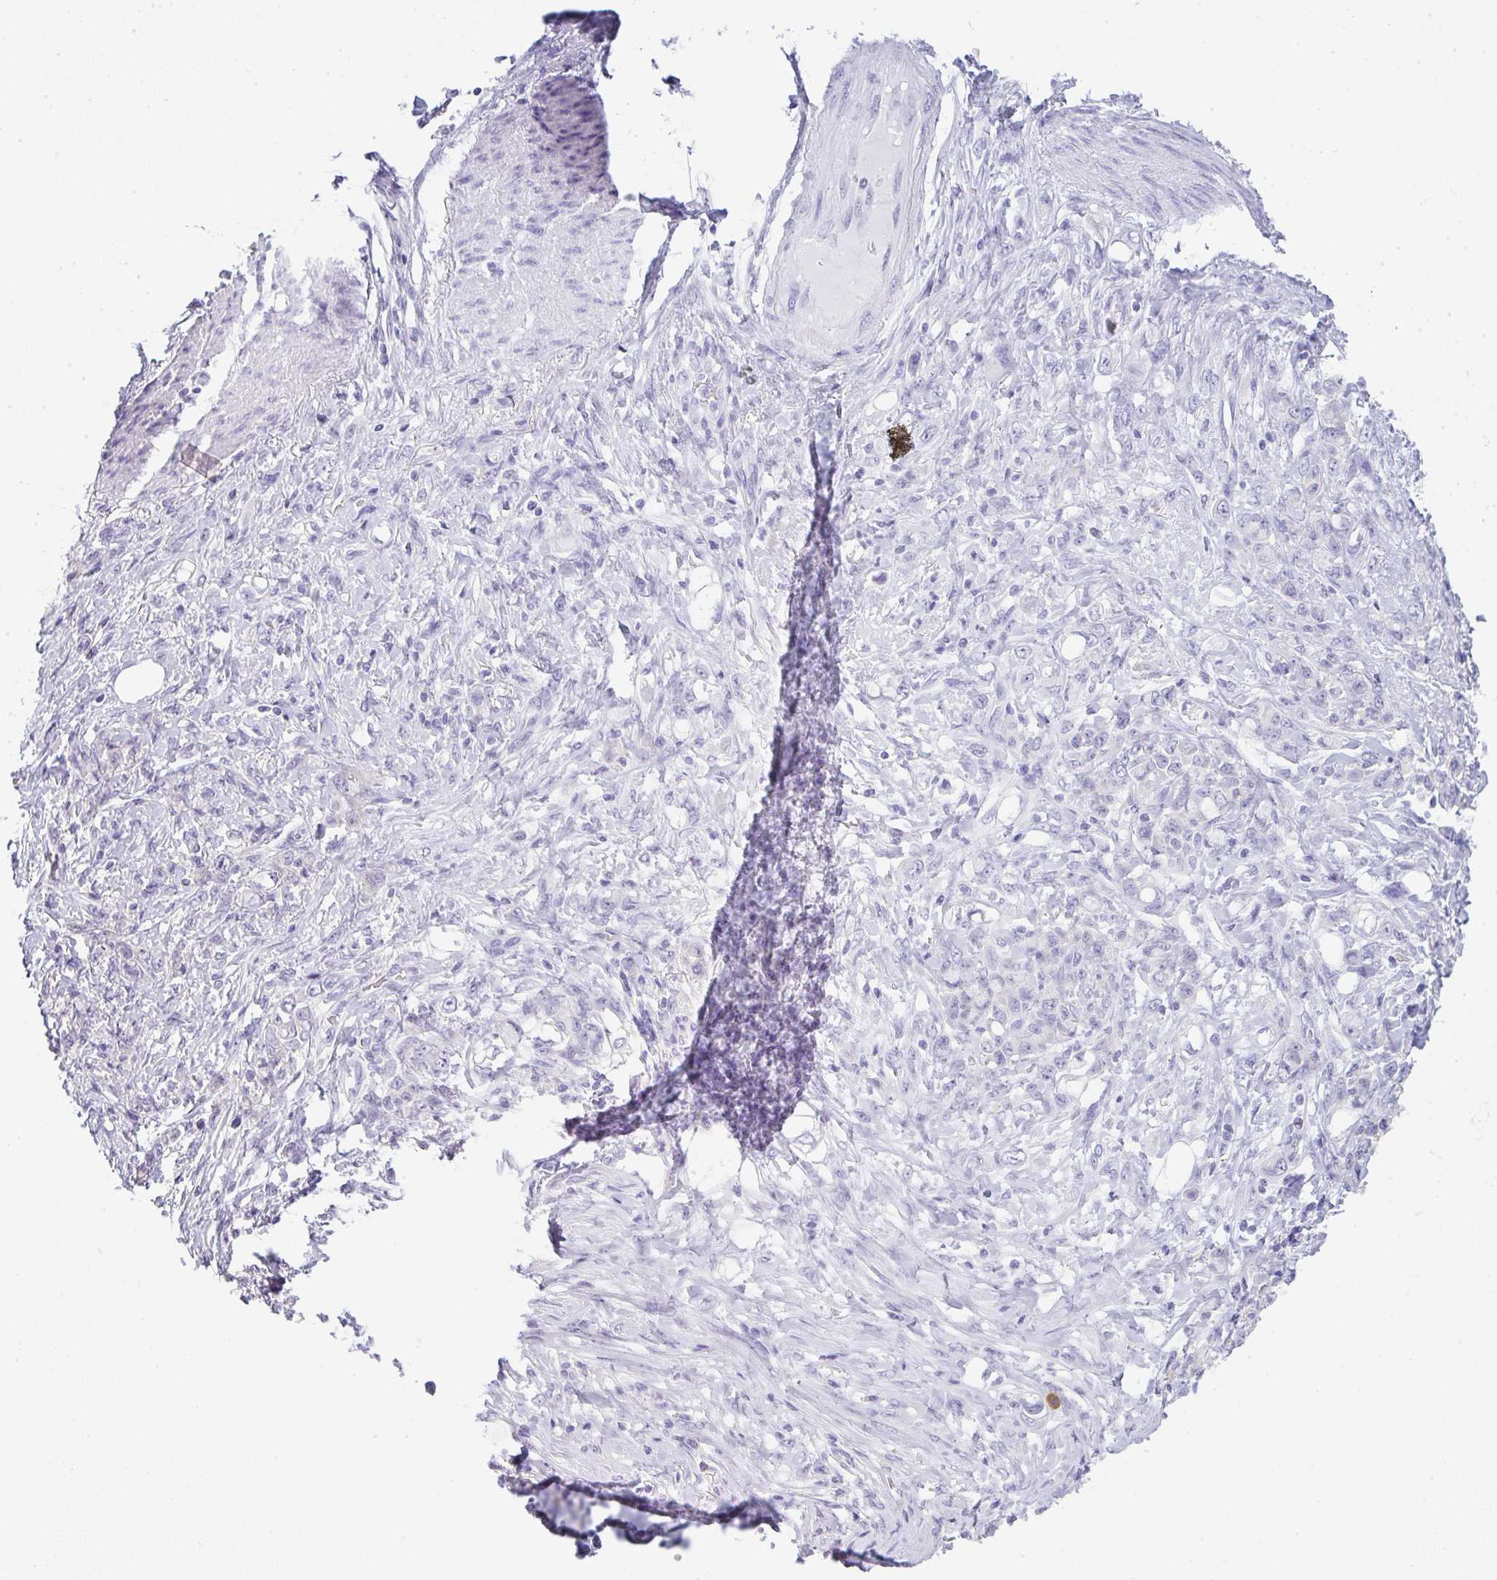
{"staining": {"intensity": "negative", "quantity": "none", "location": "none"}, "tissue": "stomach cancer", "cell_type": "Tumor cells", "image_type": "cancer", "snomed": [{"axis": "morphology", "description": "Adenocarcinoma, NOS"}, {"axis": "topography", "description": "Stomach"}], "caption": "Micrograph shows no significant protein staining in tumor cells of stomach cancer.", "gene": "LPAR4", "patient": {"sex": "female", "age": 79}}